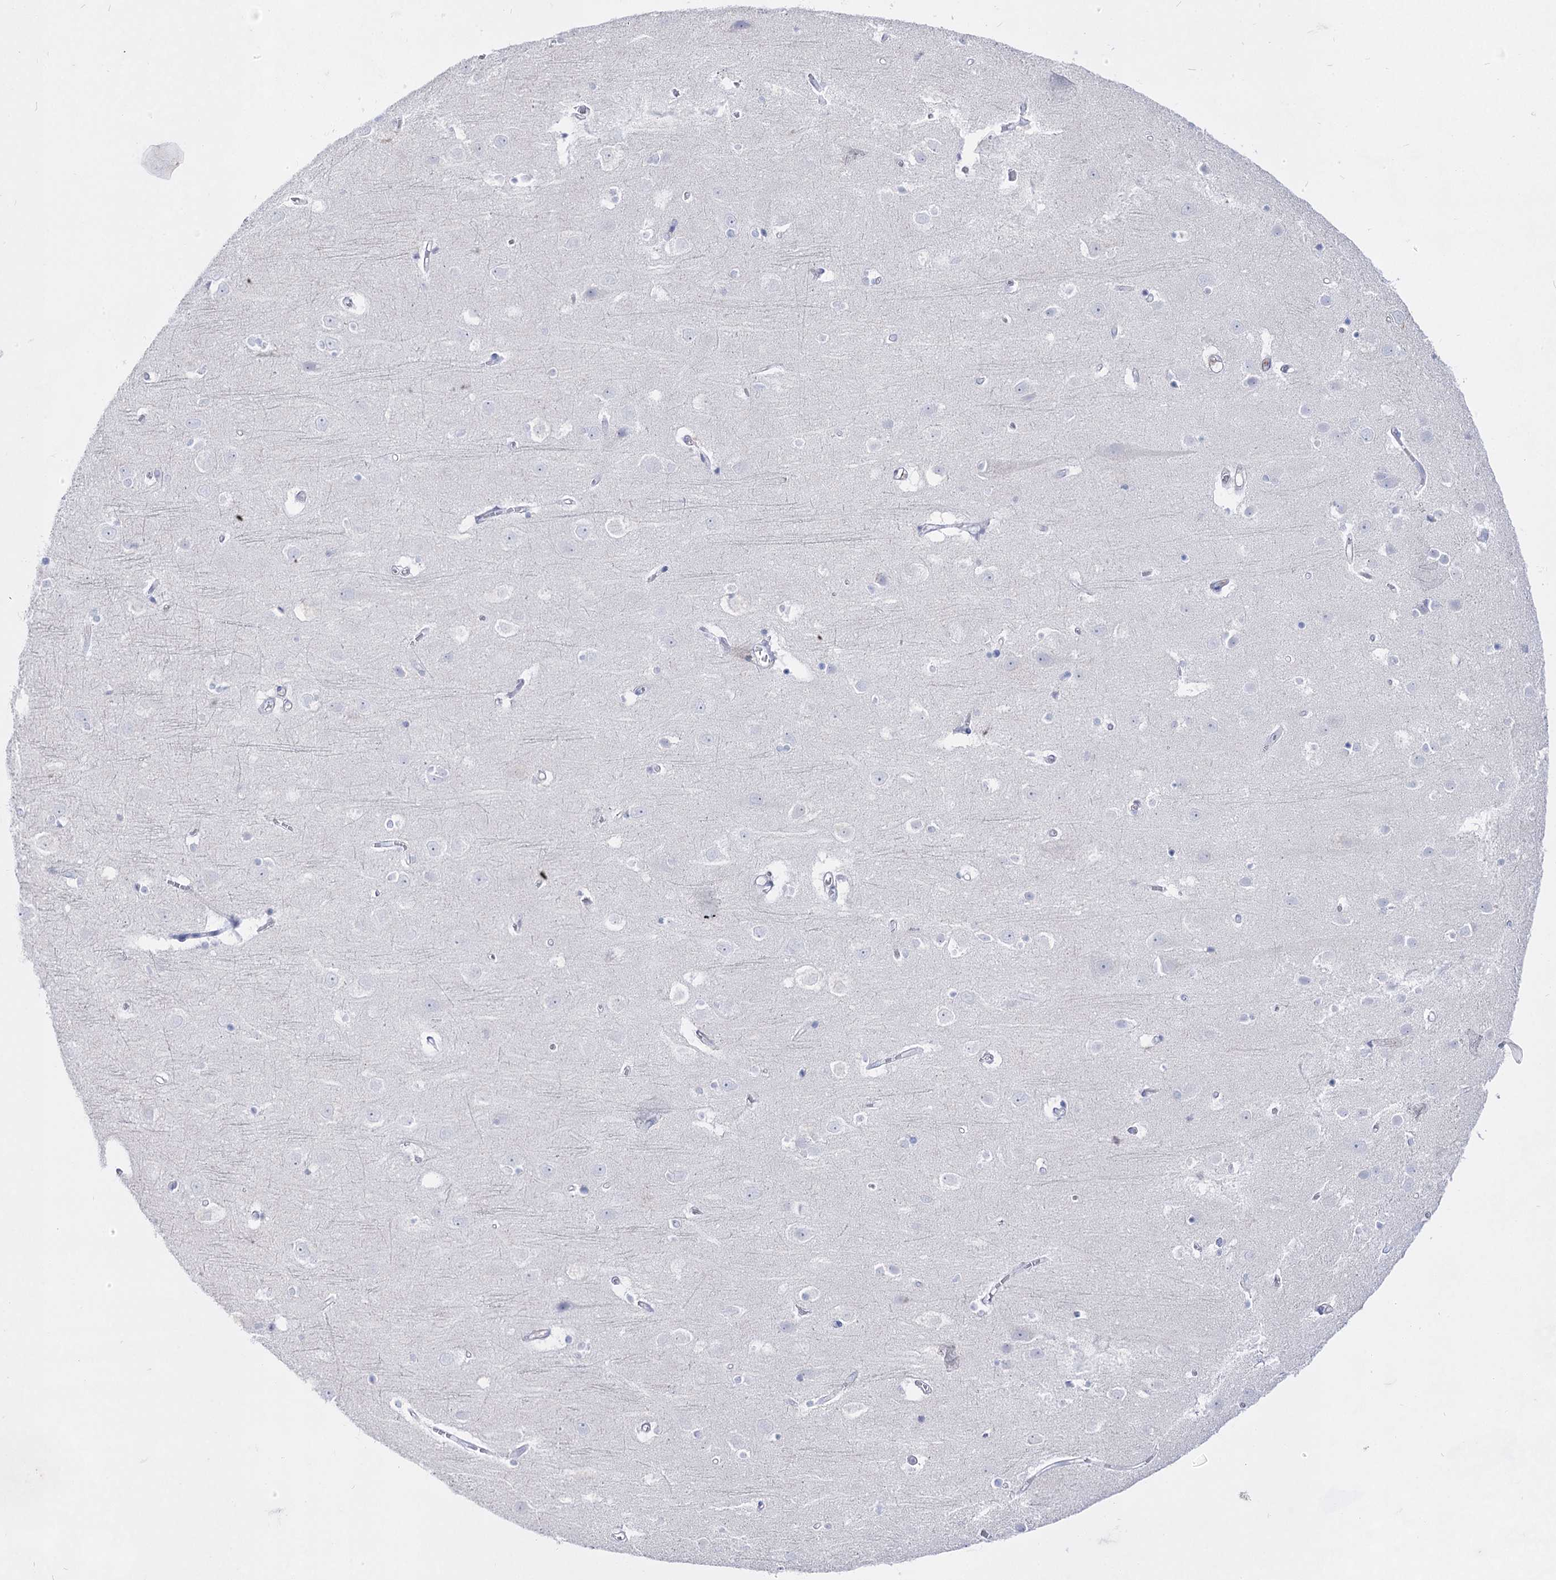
{"staining": {"intensity": "negative", "quantity": "none", "location": "none"}, "tissue": "cerebral cortex", "cell_type": "Endothelial cells", "image_type": "normal", "snomed": [{"axis": "morphology", "description": "Normal tissue, NOS"}, {"axis": "topography", "description": "Cerebral cortex"}], "caption": "Immunohistochemistry (IHC) image of benign human cerebral cortex stained for a protein (brown), which shows no expression in endothelial cells. (DAB immunohistochemistry with hematoxylin counter stain).", "gene": "ACRV1", "patient": {"sex": "male", "age": 54}}